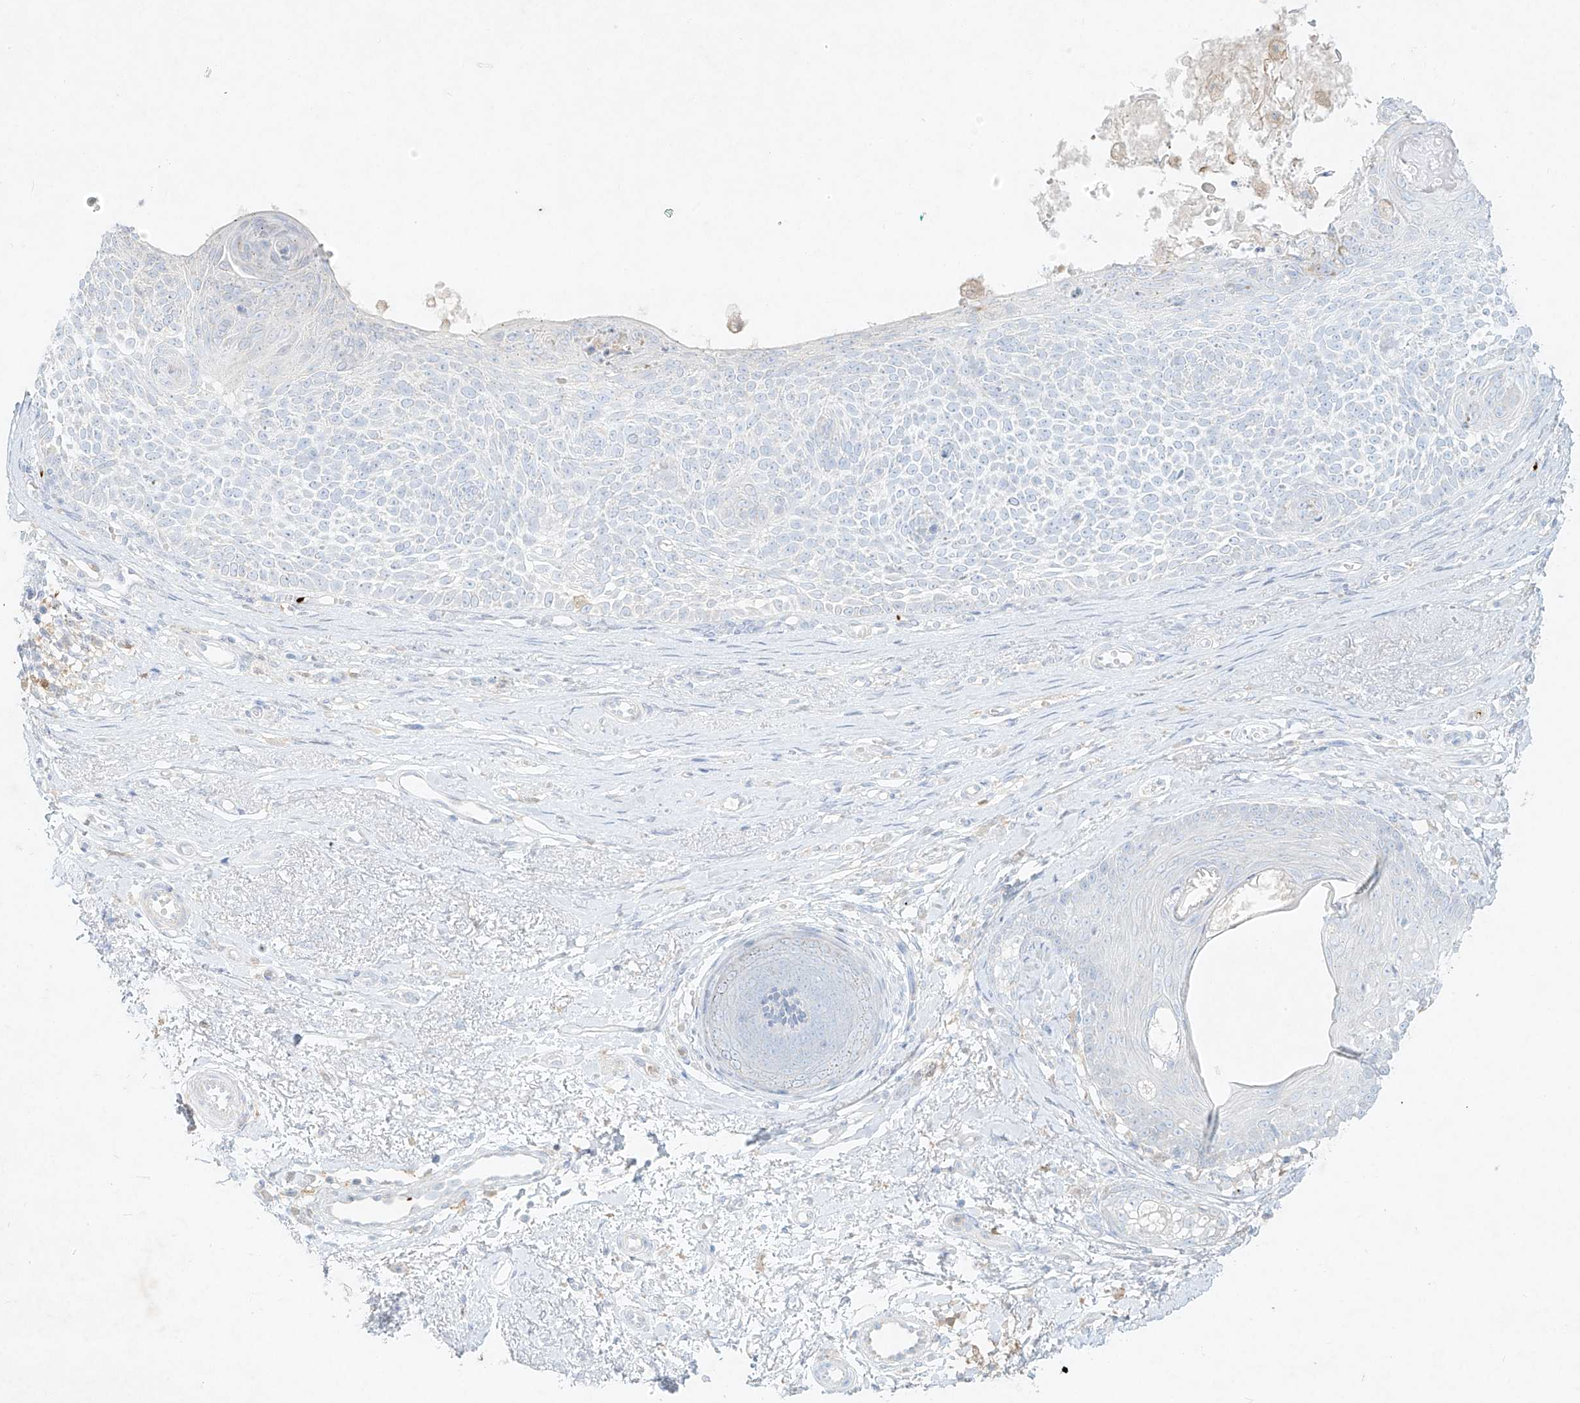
{"staining": {"intensity": "negative", "quantity": "none", "location": "none"}, "tissue": "skin cancer", "cell_type": "Tumor cells", "image_type": "cancer", "snomed": [{"axis": "morphology", "description": "Basal cell carcinoma"}, {"axis": "topography", "description": "Skin"}], "caption": "This is an immunohistochemistry micrograph of skin basal cell carcinoma. There is no expression in tumor cells.", "gene": "PLEK", "patient": {"sex": "female", "age": 81}}